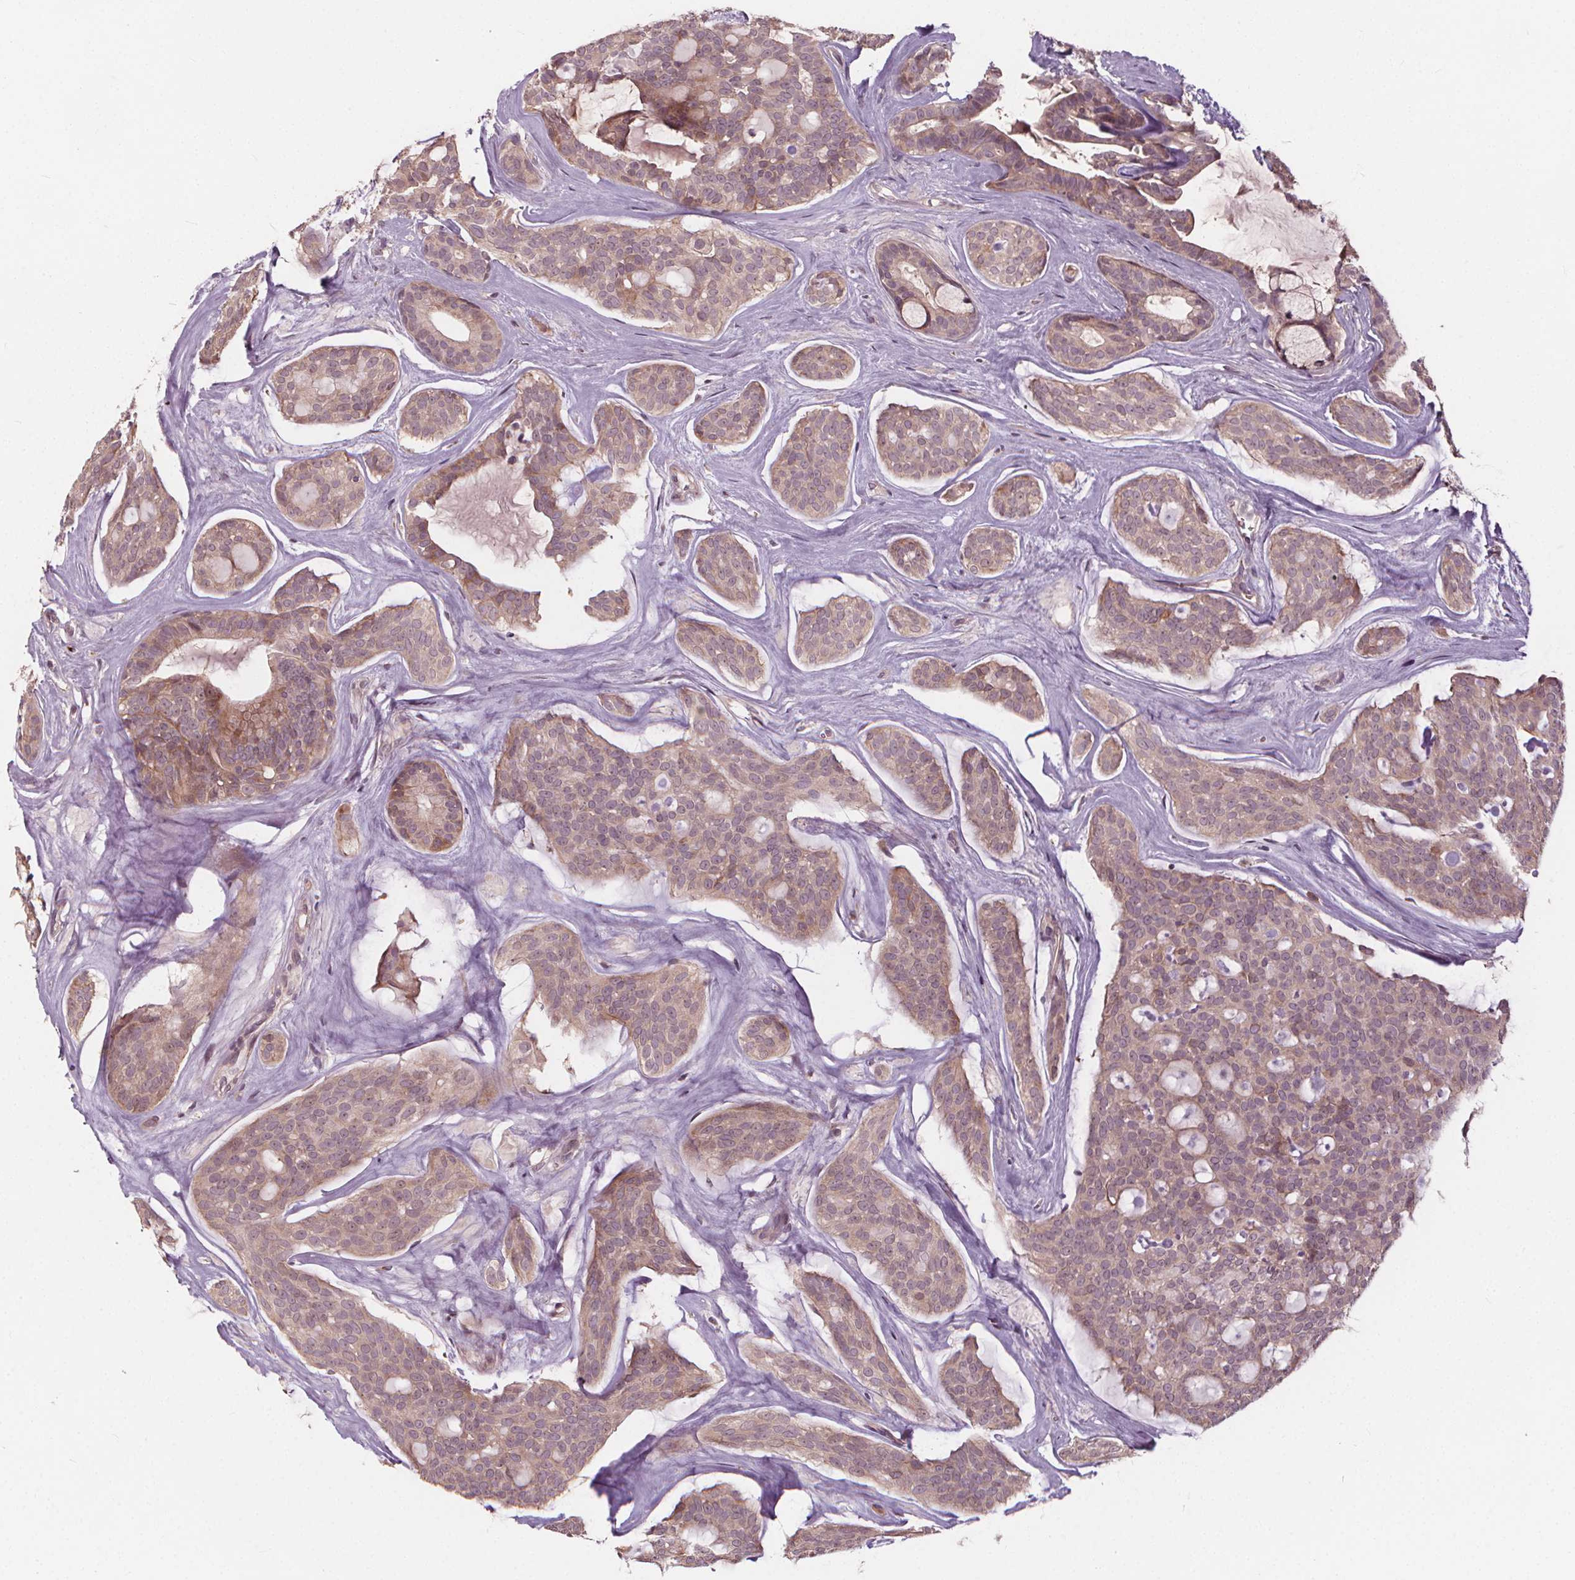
{"staining": {"intensity": "weak", "quantity": ">75%", "location": "cytoplasmic/membranous"}, "tissue": "head and neck cancer", "cell_type": "Tumor cells", "image_type": "cancer", "snomed": [{"axis": "morphology", "description": "Adenocarcinoma, NOS"}, {"axis": "topography", "description": "Head-Neck"}], "caption": "Immunohistochemistry histopathology image of neoplastic tissue: head and neck cancer stained using IHC shows low levels of weak protein expression localized specifically in the cytoplasmic/membranous of tumor cells, appearing as a cytoplasmic/membranous brown color.", "gene": "IPO13", "patient": {"sex": "male", "age": 66}}